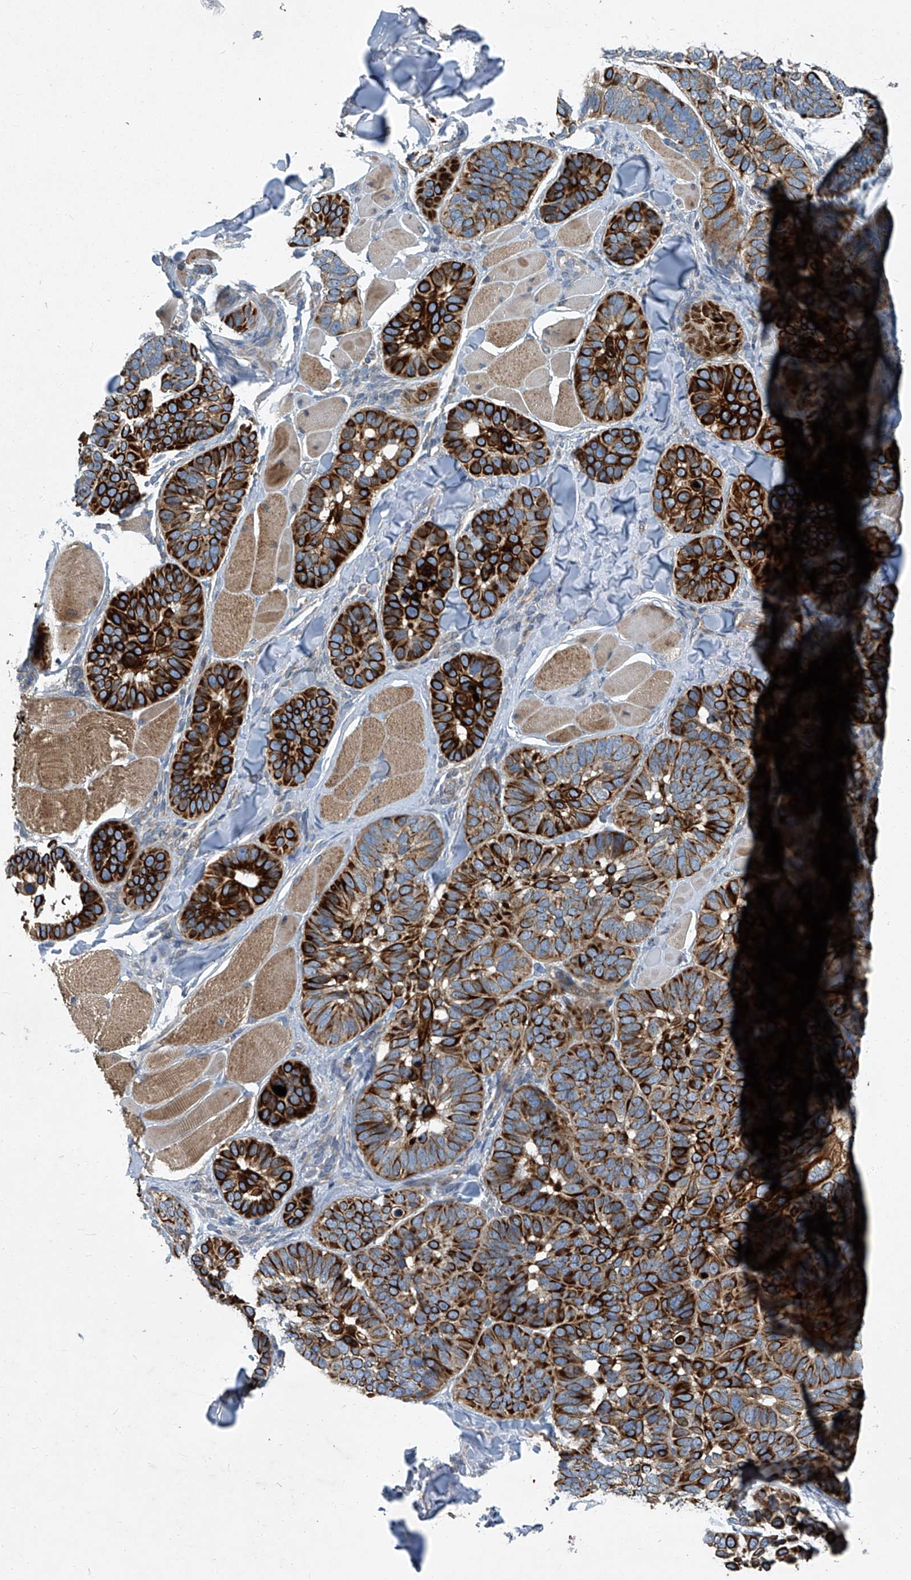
{"staining": {"intensity": "strong", "quantity": ">75%", "location": "cytoplasmic/membranous"}, "tissue": "skin cancer", "cell_type": "Tumor cells", "image_type": "cancer", "snomed": [{"axis": "morphology", "description": "Basal cell carcinoma"}, {"axis": "topography", "description": "Skin"}], "caption": "About >75% of tumor cells in skin cancer display strong cytoplasmic/membranous protein staining as visualized by brown immunohistochemical staining.", "gene": "SLC26A11", "patient": {"sex": "male", "age": 62}}